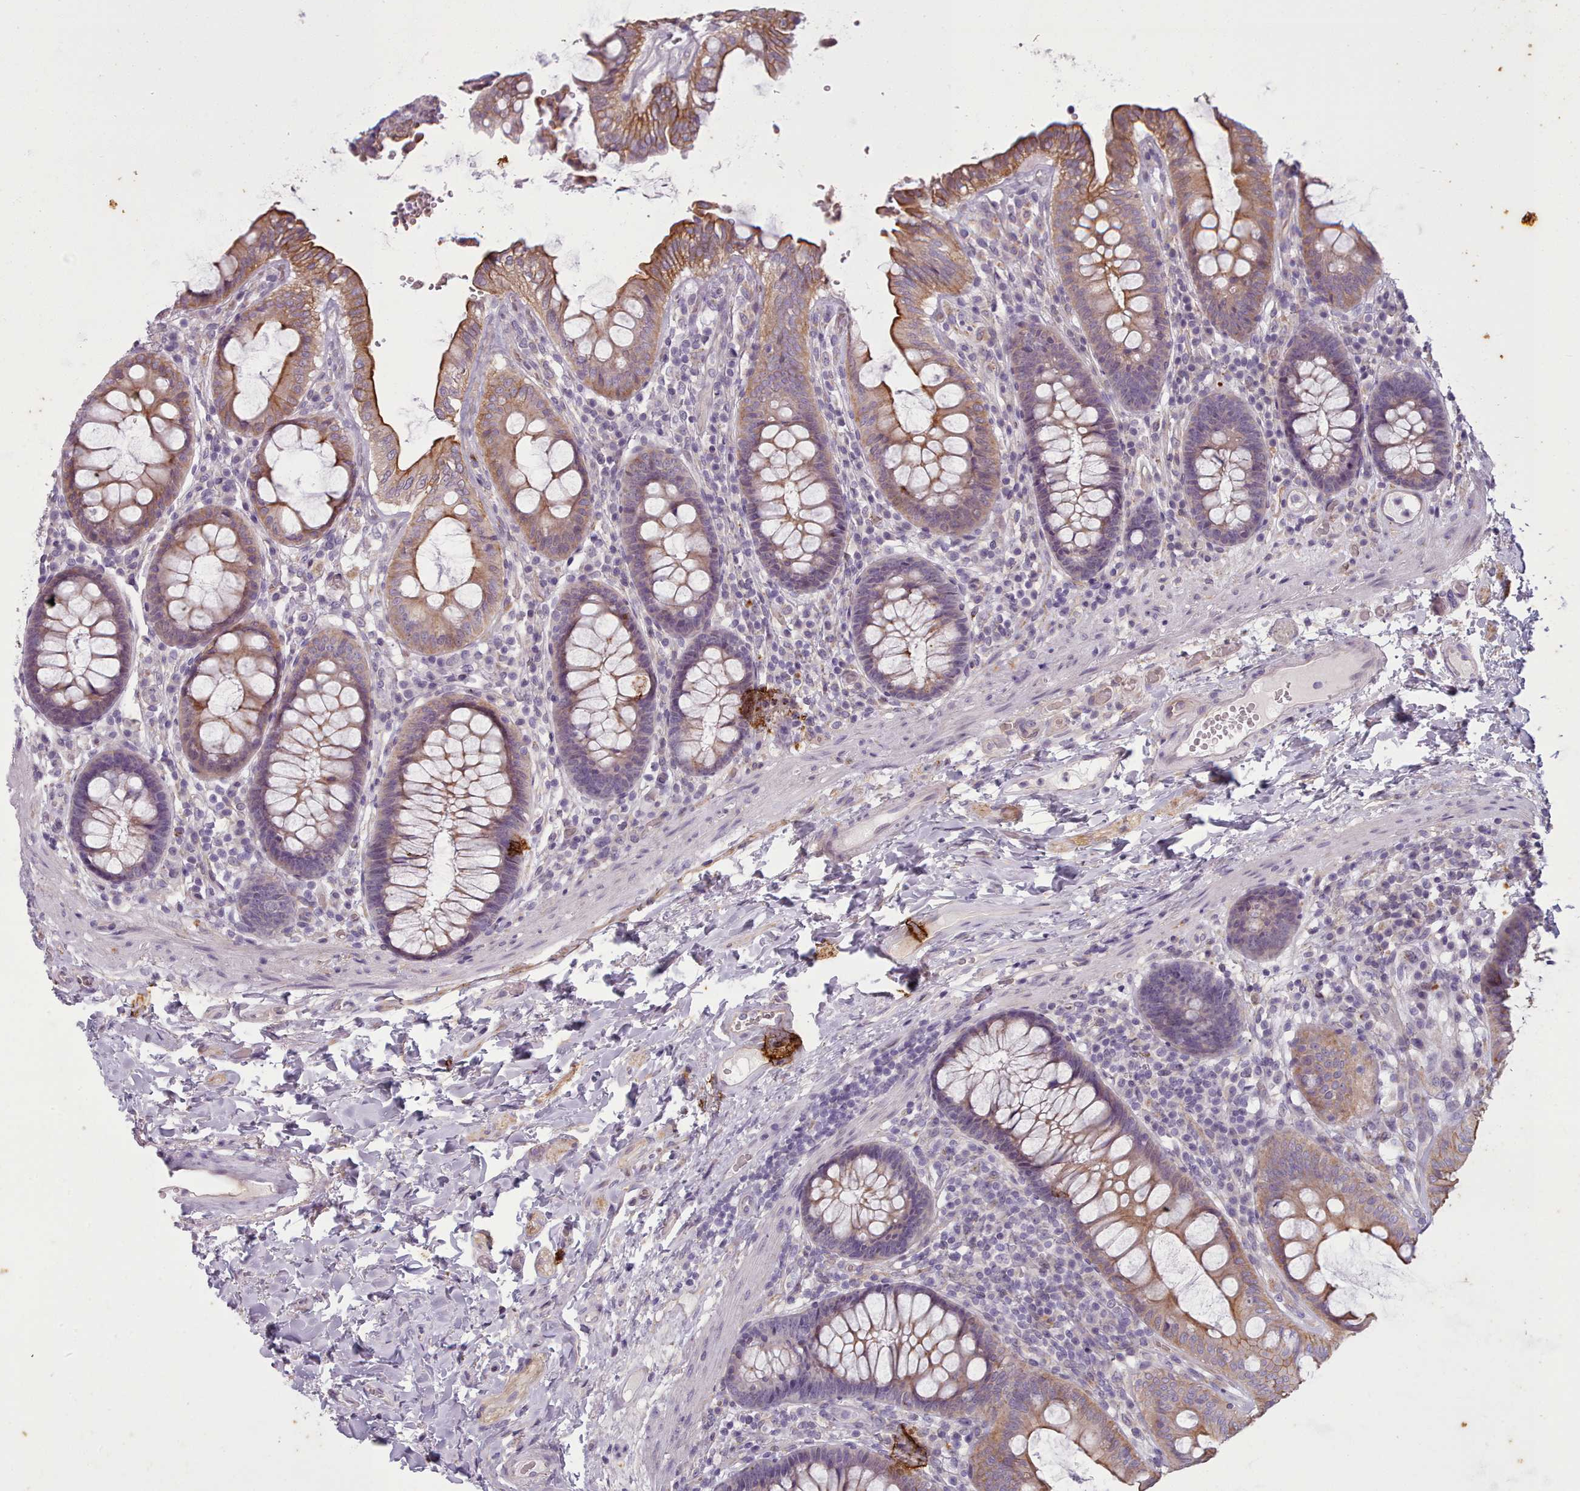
{"staining": {"intensity": "negative", "quantity": "none", "location": "none"}, "tissue": "colon", "cell_type": "Endothelial cells", "image_type": "normal", "snomed": [{"axis": "morphology", "description": "Normal tissue, NOS"}, {"axis": "topography", "description": "Colon"}], "caption": "There is no significant expression in endothelial cells of colon.", "gene": "PLD4", "patient": {"sex": "male", "age": 84}}